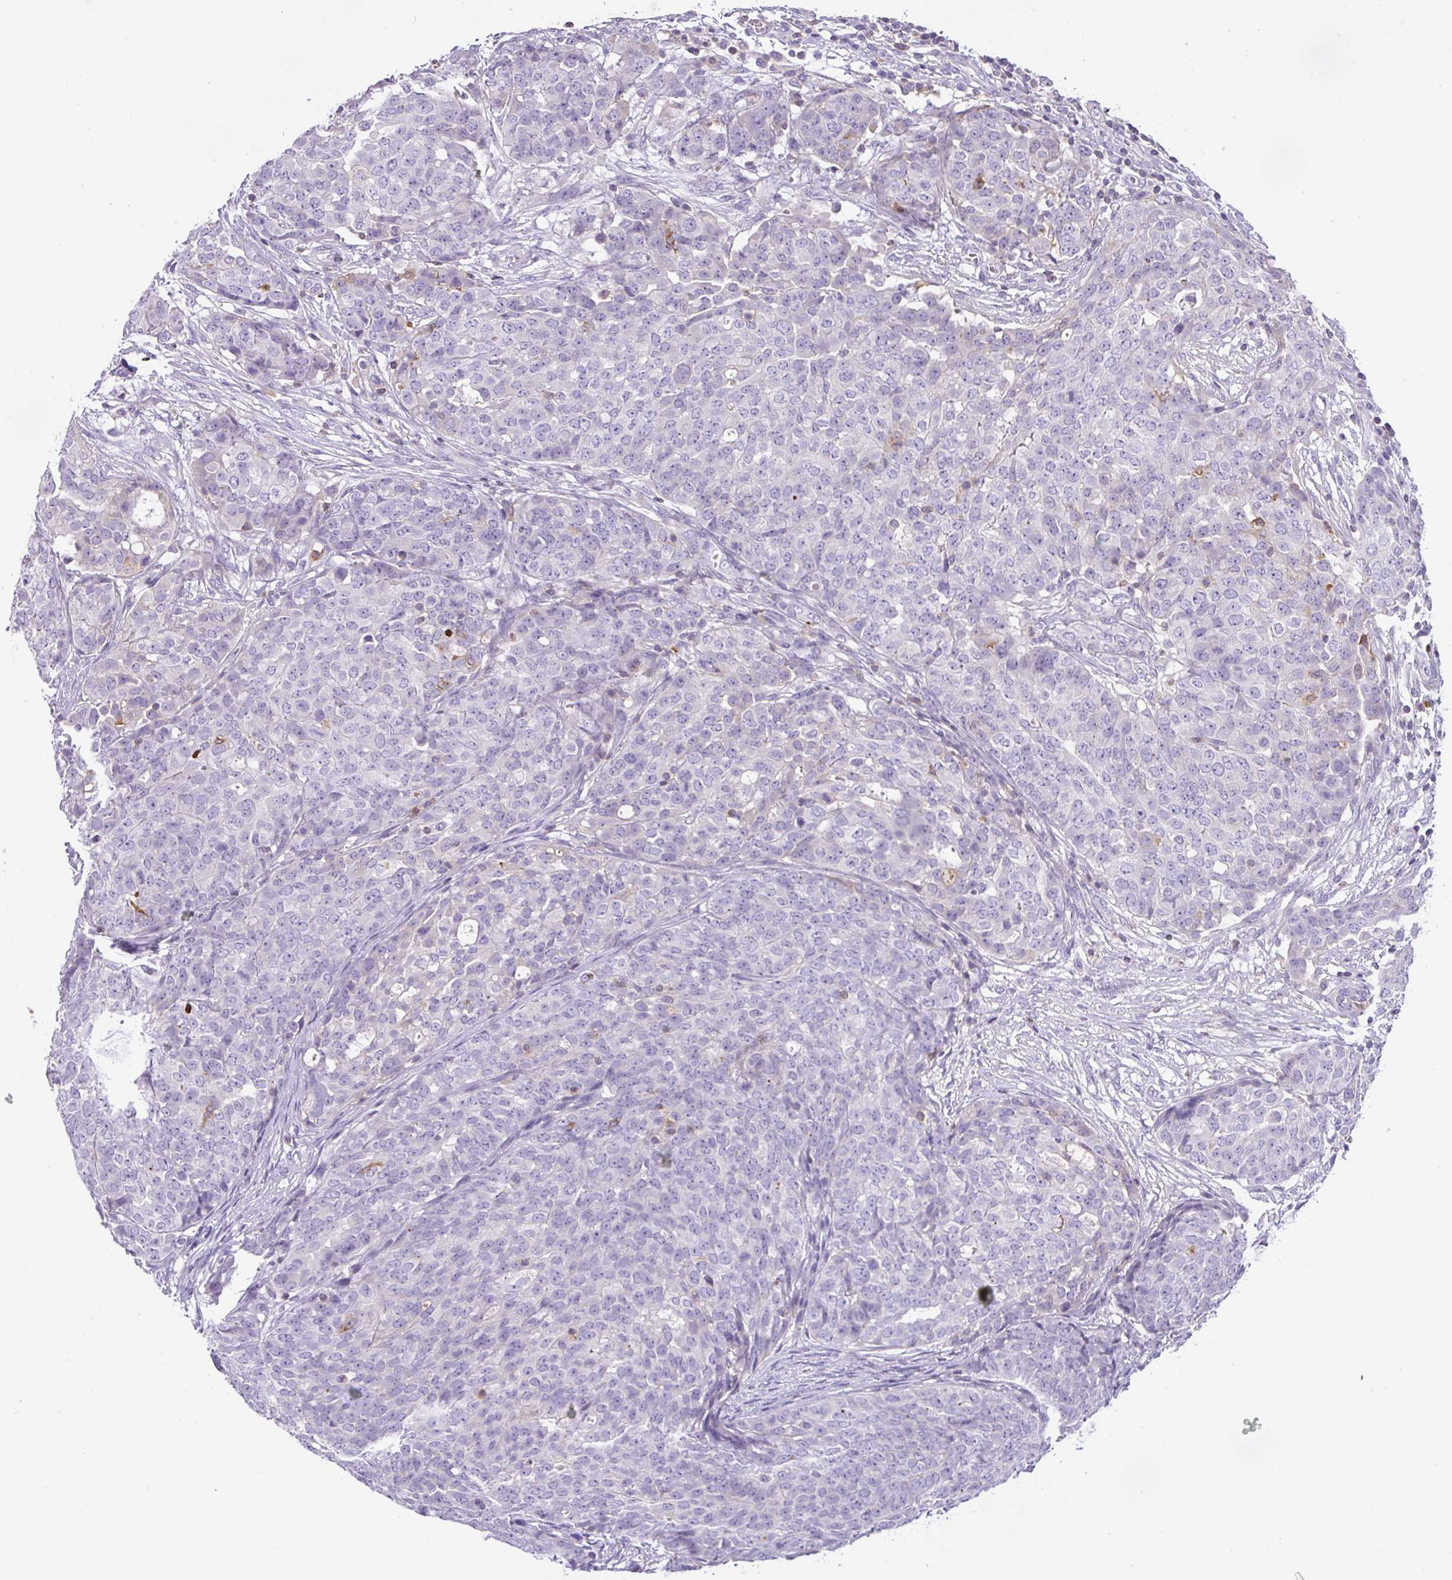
{"staining": {"intensity": "negative", "quantity": "none", "location": "none"}, "tissue": "ovarian cancer", "cell_type": "Tumor cells", "image_type": "cancer", "snomed": [{"axis": "morphology", "description": "Cystadenocarcinoma, serous, NOS"}, {"axis": "topography", "description": "Soft tissue"}, {"axis": "topography", "description": "Ovary"}], "caption": "This micrograph is of ovarian cancer stained with immunohistochemistry (IHC) to label a protein in brown with the nuclei are counter-stained blue. There is no positivity in tumor cells.", "gene": "PIP5KL1", "patient": {"sex": "female", "age": 57}}